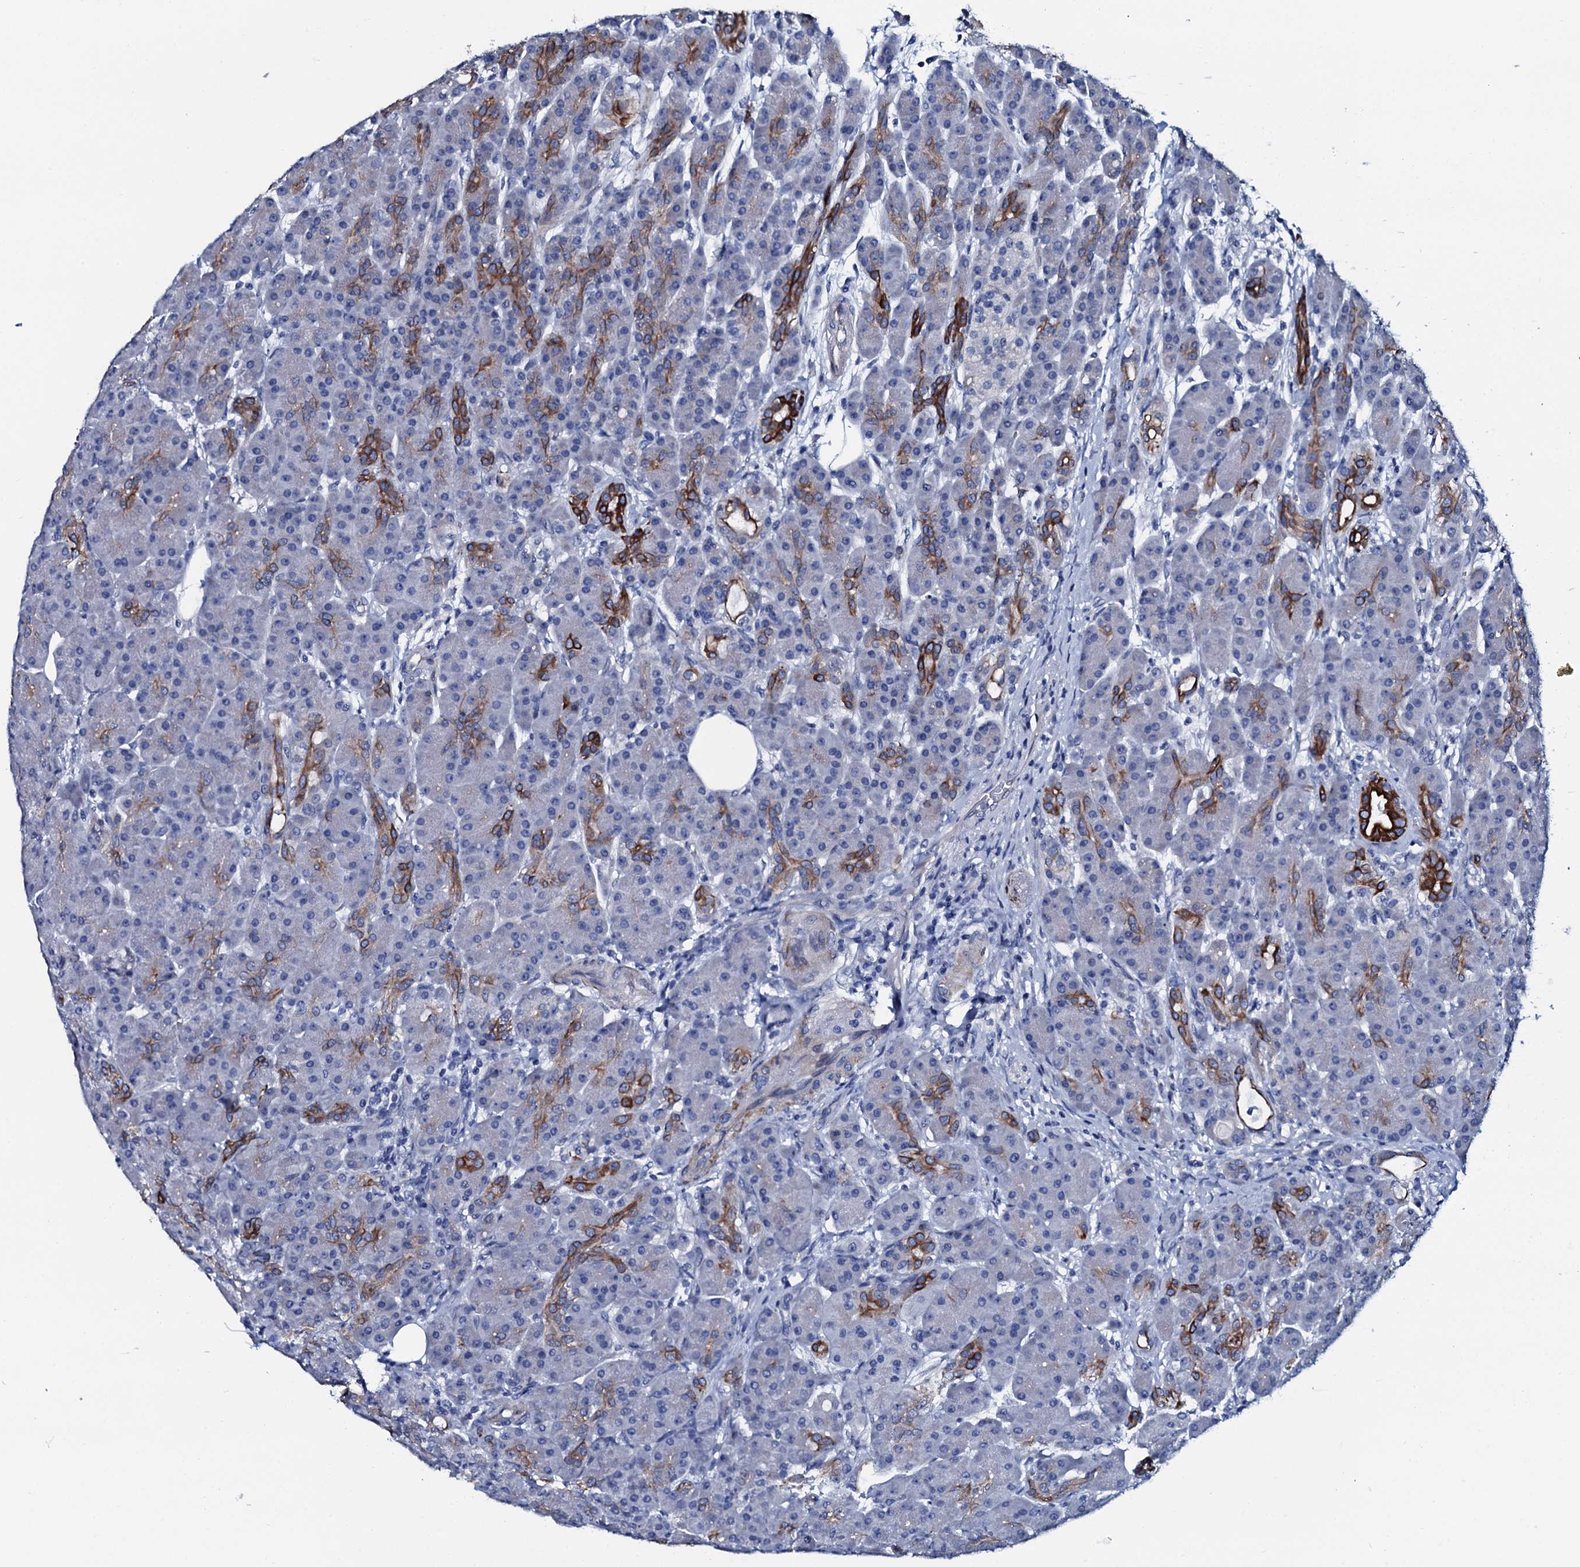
{"staining": {"intensity": "strong", "quantity": "<25%", "location": "cytoplasmic/membranous"}, "tissue": "pancreas", "cell_type": "Exocrine glandular cells", "image_type": "normal", "snomed": [{"axis": "morphology", "description": "Normal tissue, NOS"}, {"axis": "topography", "description": "Pancreas"}], "caption": "The histopathology image shows a brown stain indicating the presence of a protein in the cytoplasmic/membranous of exocrine glandular cells in pancreas. (DAB IHC with brightfield microscopy, high magnification).", "gene": "GYS2", "patient": {"sex": "male", "age": 63}}